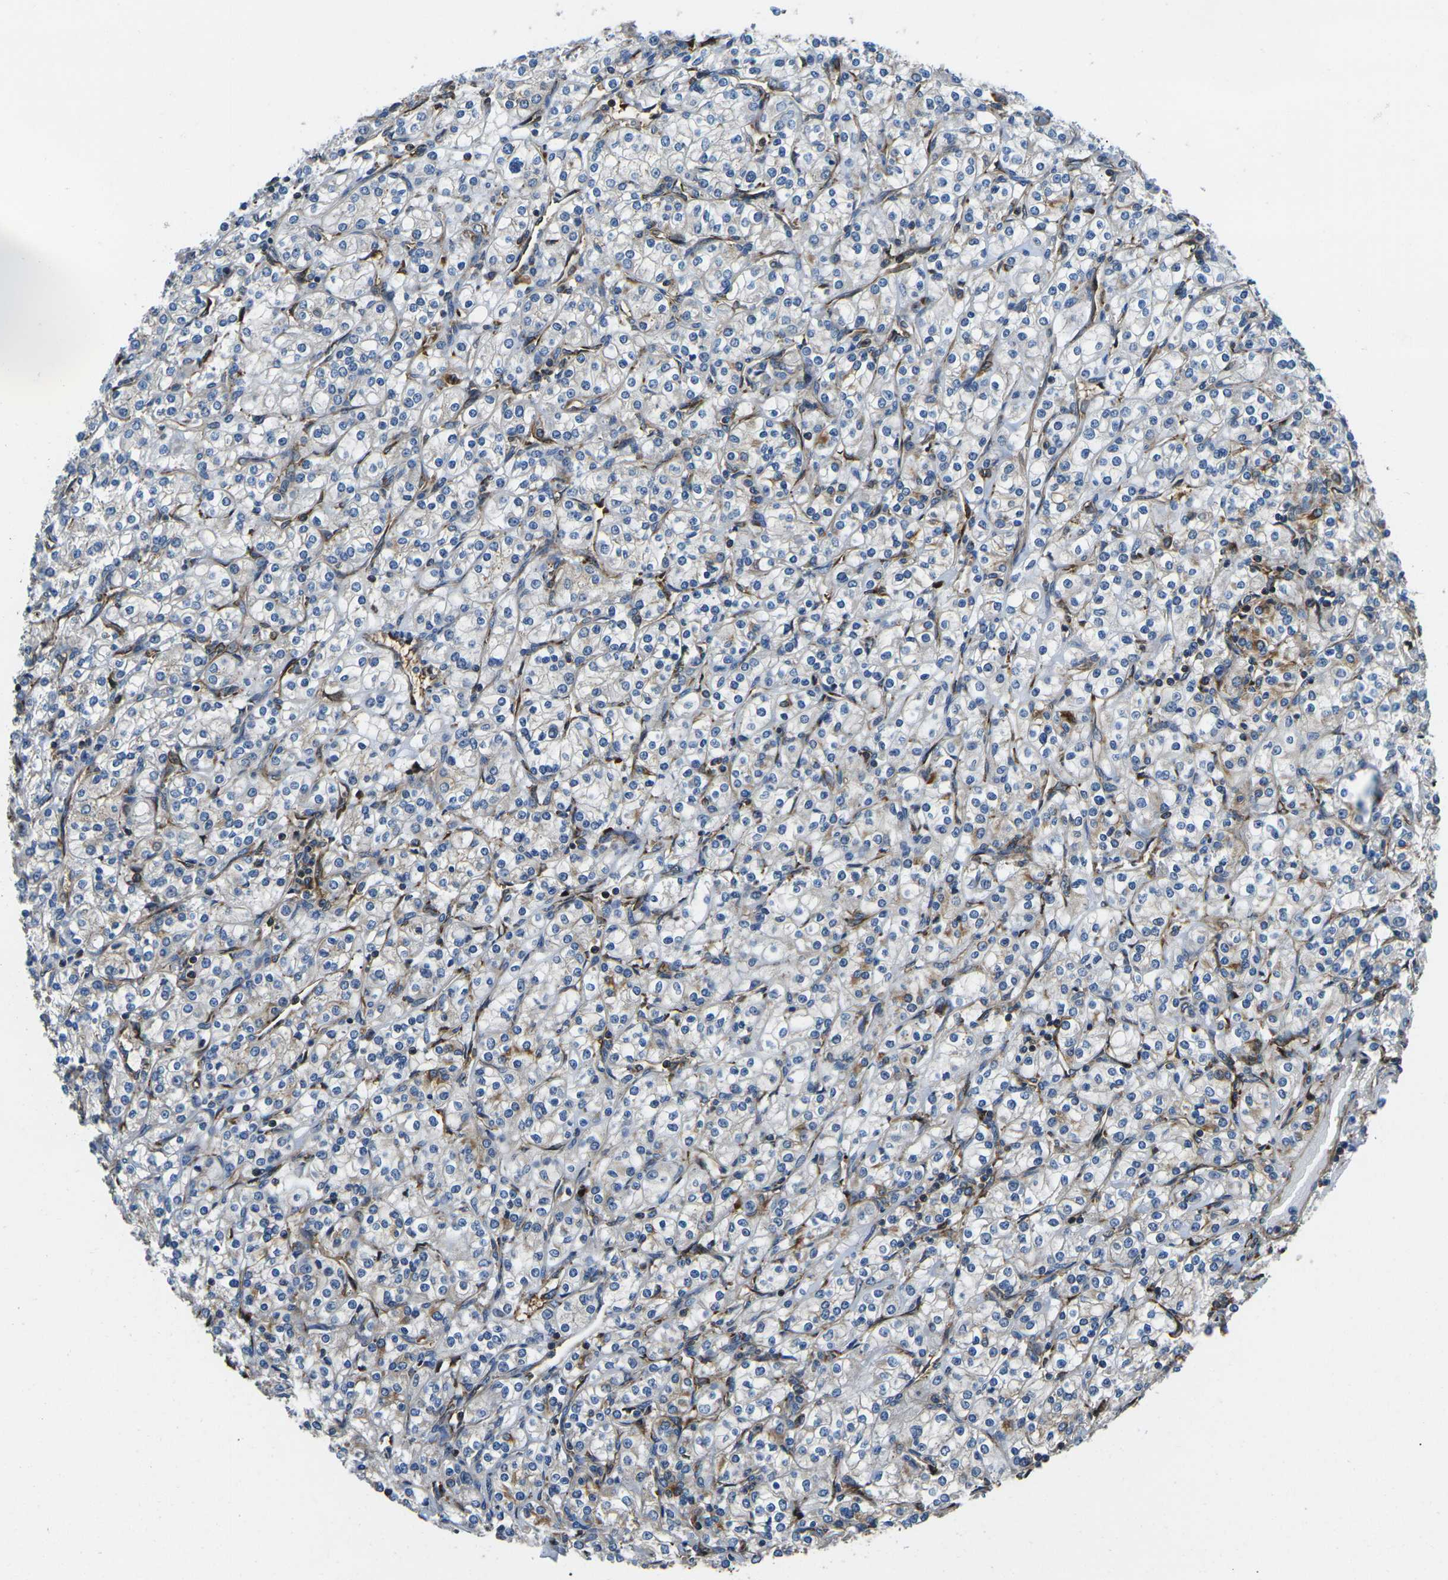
{"staining": {"intensity": "moderate", "quantity": "<25%", "location": "cytoplasmic/membranous"}, "tissue": "renal cancer", "cell_type": "Tumor cells", "image_type": "cancer", "snomed": [{"axis": "morphology", "description": "Adenocarcinoma, NOS"}, {"axis": "topography", "description": "Kidney"}], "caption": "The immunohistochemical stain highlights moderate cytoplasmic/membranous expression in tumor cells of adenocarcinoma (renal) tissue.", "gene": "KCNJ15", "patient": {"sex": "male", "age": 77}}